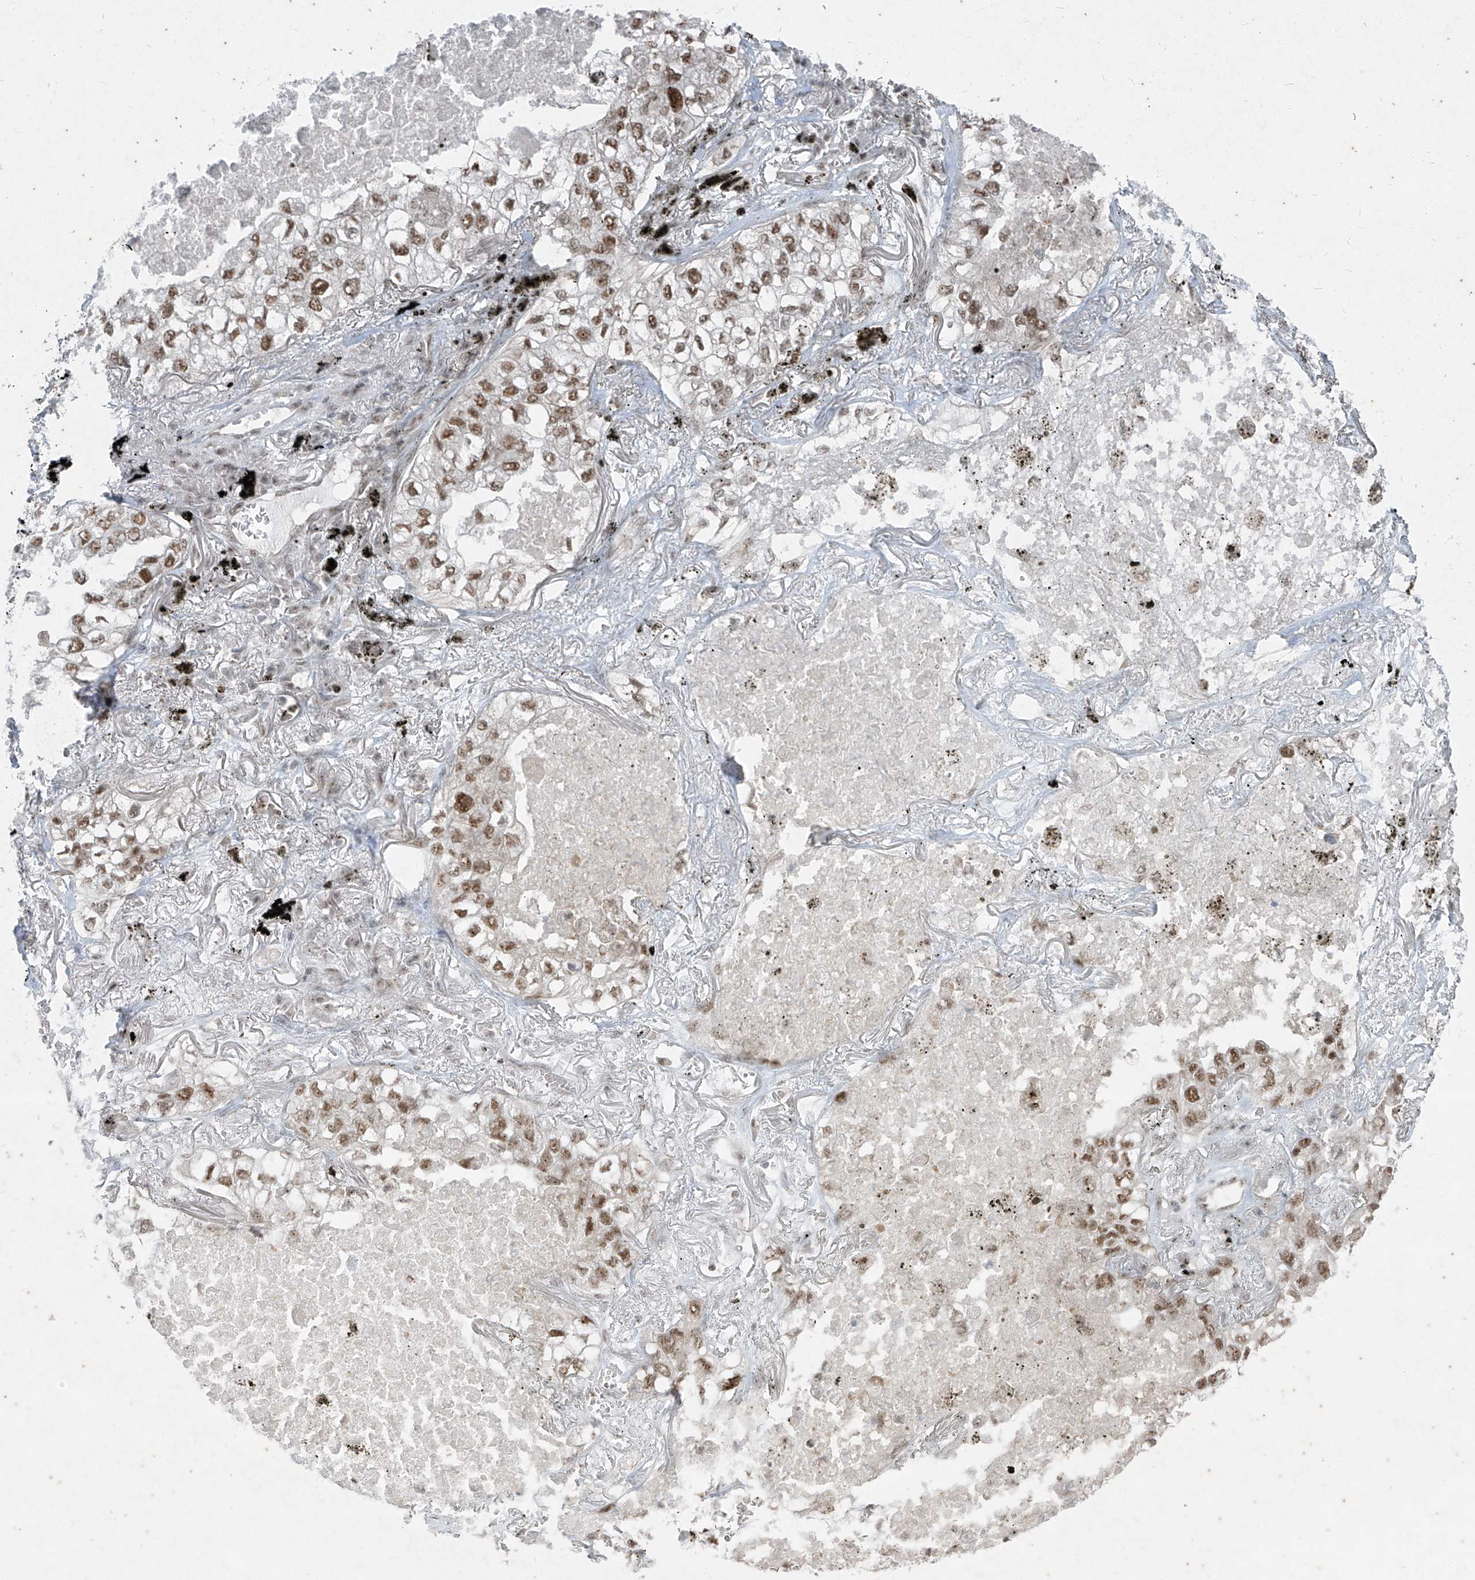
{"staining": {"intensity": "moderate", "quantity": ">75%", "location": "nuclear"}, "tissue": "lung cancer", "cell_type": "Tumor cells", "image_type": "cancer", "snomed": [{"axis": "morphology", "description": "Adenocarcinoma, NOS"}, {"axis": "topography", "description": "Lung"}], "caption": "Immunohistochemistry histopathology image of adenocarcinoma (lung) stained for a protein (brown), which displays medium levels of moderate nuclear expression in about >75% of tumor cells.", "gene": "ZNF354B", "patient": {"sex": "male", "age": 65}}